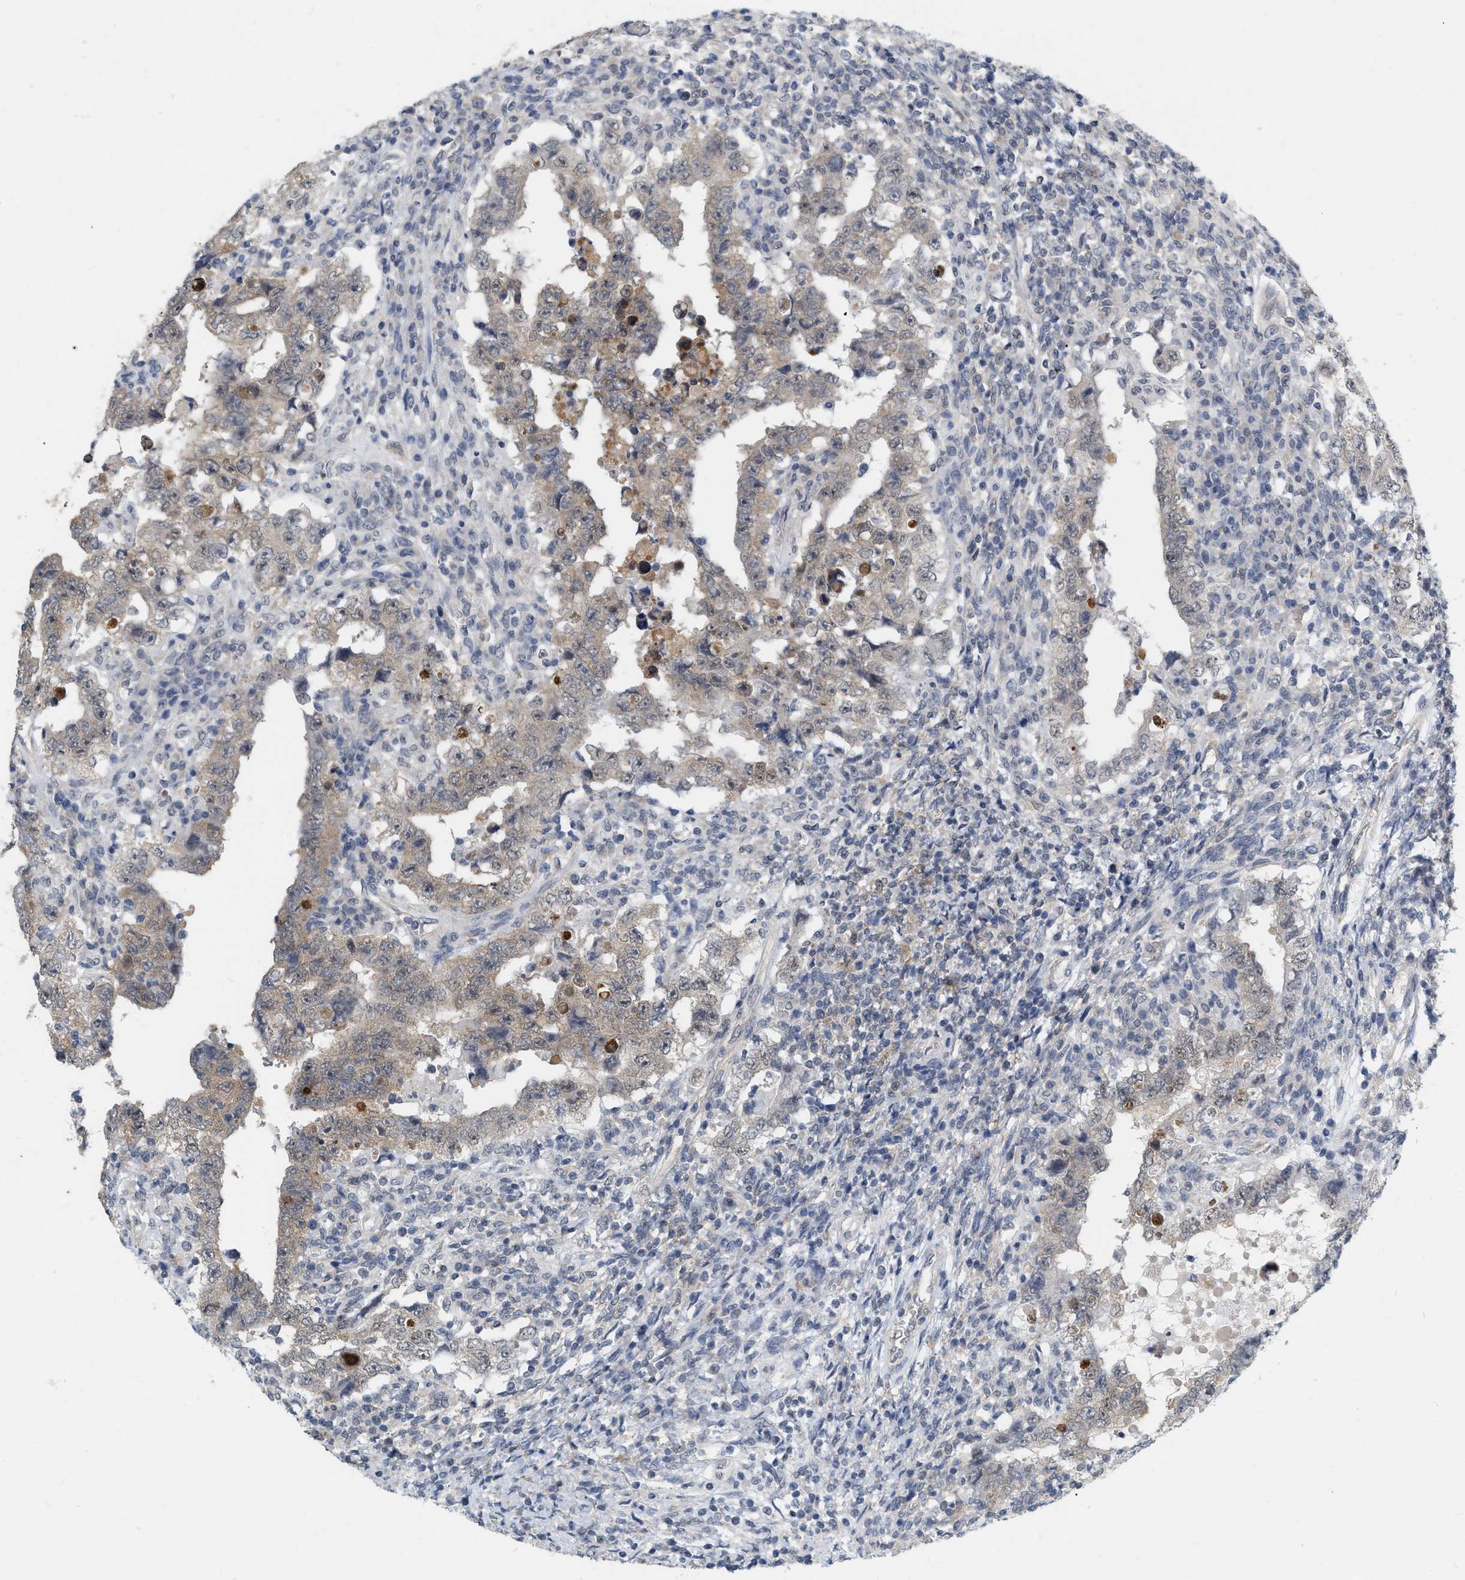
{"staining": {"intensity": "weak", "quantity": "25%-75%", "location": "cytoplasmic/membranous"}, "tissue": "testis cancer", "cell_type": "Tumor cells", "image_type": "cancer", "snomed": [{"axis": "morphology", "description": "Carcinoma, Embryonal, NOS"}, {"axis": "topography", "description": "Testis"}], "caption": "Immunohistochemistry of human testis cancer (embryonal carcinoma) exhibits low levels of weak cytoplasmic/membranous staining in about 25%-75% of tumor cells. The protein is shown in brown color, while the nuclei are stained blue.", "gene": "RUVBL1", "patient": {"sex": "male", "age": 26}}